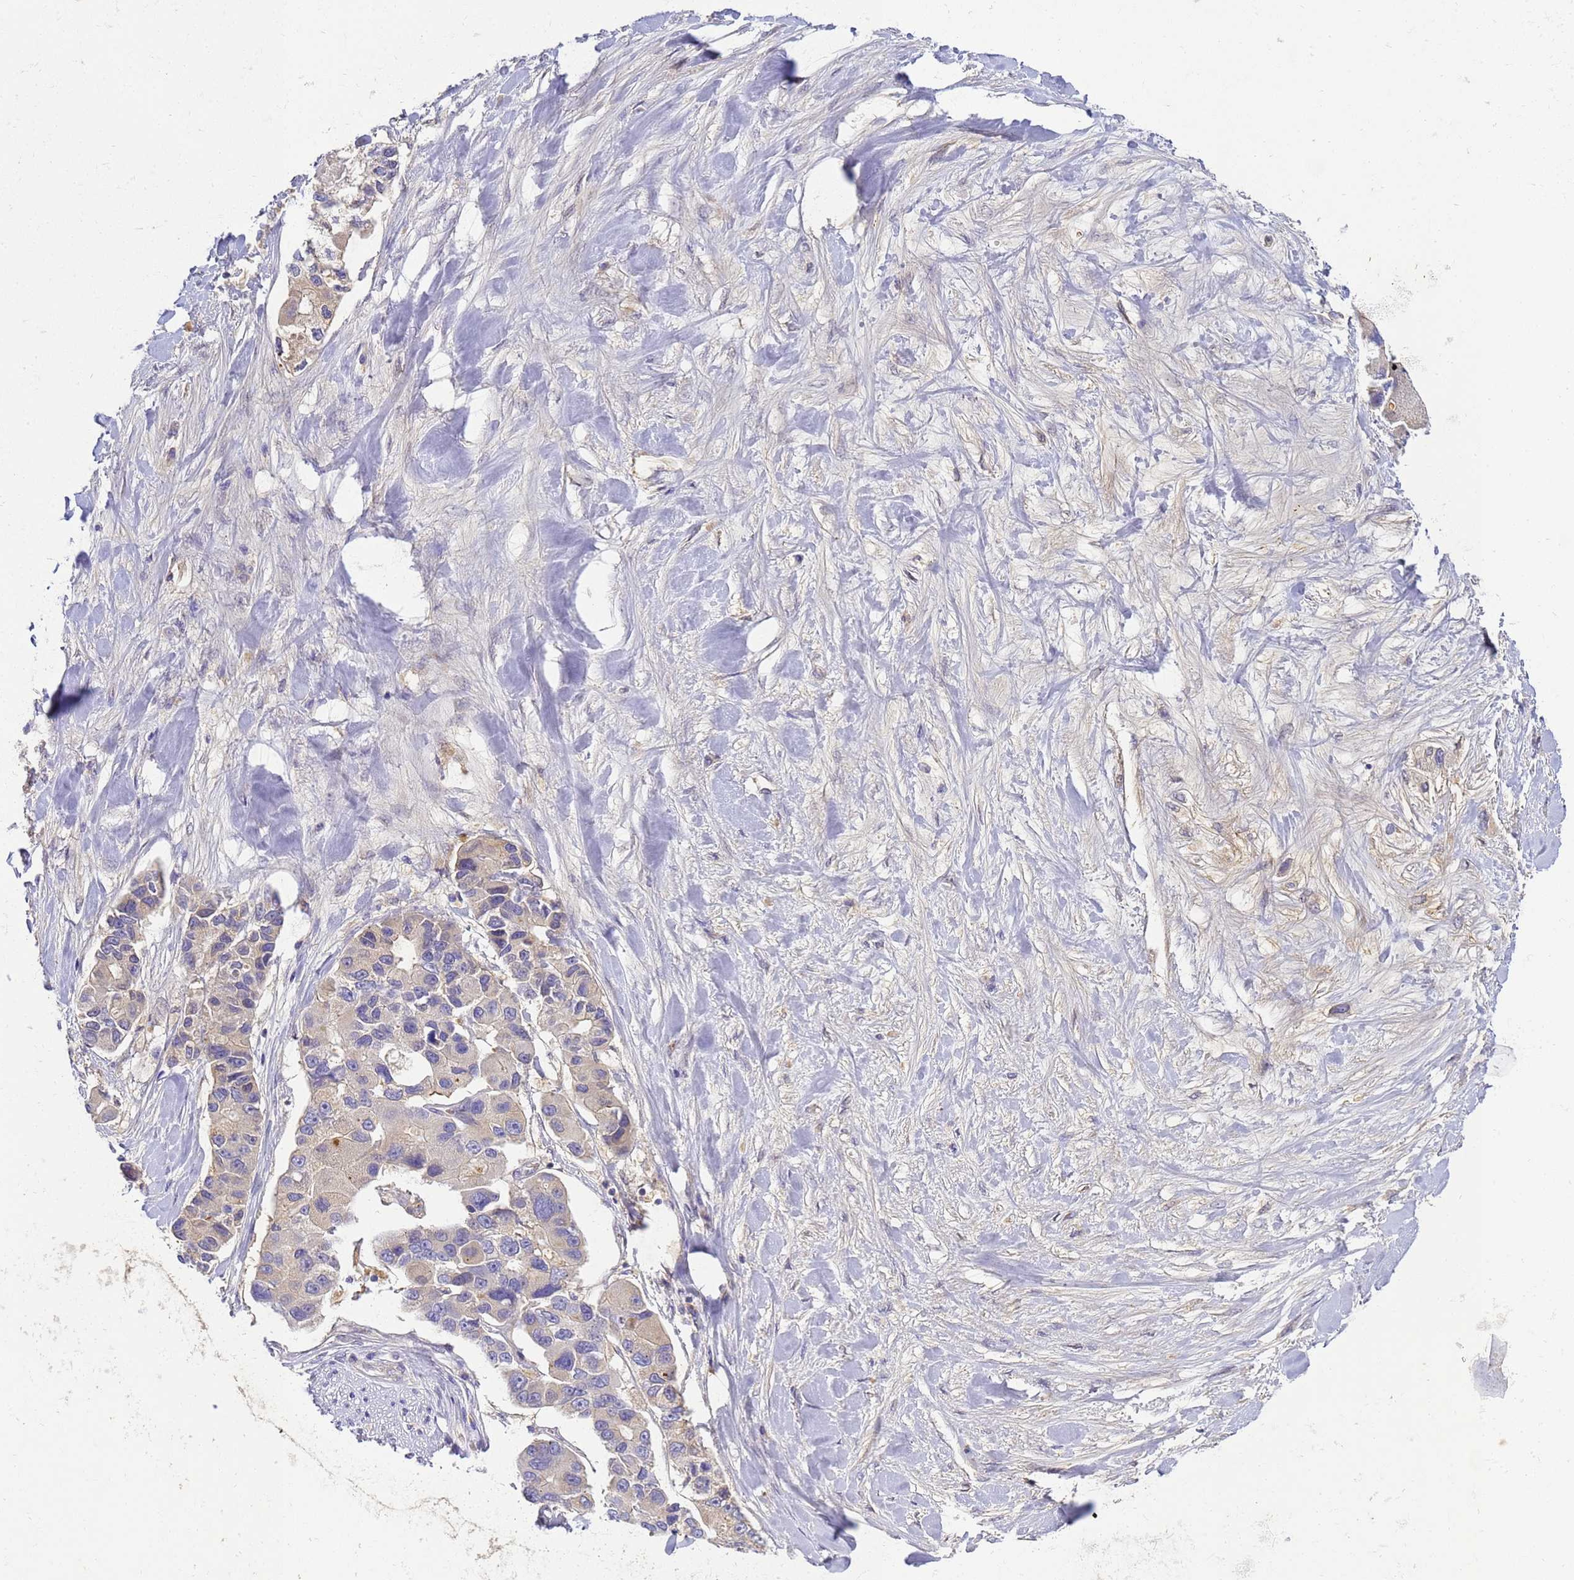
{"staining": {"intensity": "weak", "quantity": "<25%", "location": "cytoplasmic/membranous"}, "tissue": "lung cancer", "cell_type": "Tumor cells", "image_type": "cancer", "snomed": [{"axis": "morphology", "description": "Adenocarcinoma, NOS"}, {"axis": "topography", "description": "Lung"}], "caption": "A histopathology image of human lung cancer (adenocarcinoma) is negative for staining in tumor cells.", "gene": "TBCD", "patient": {"sex": "female", "age": 54}}